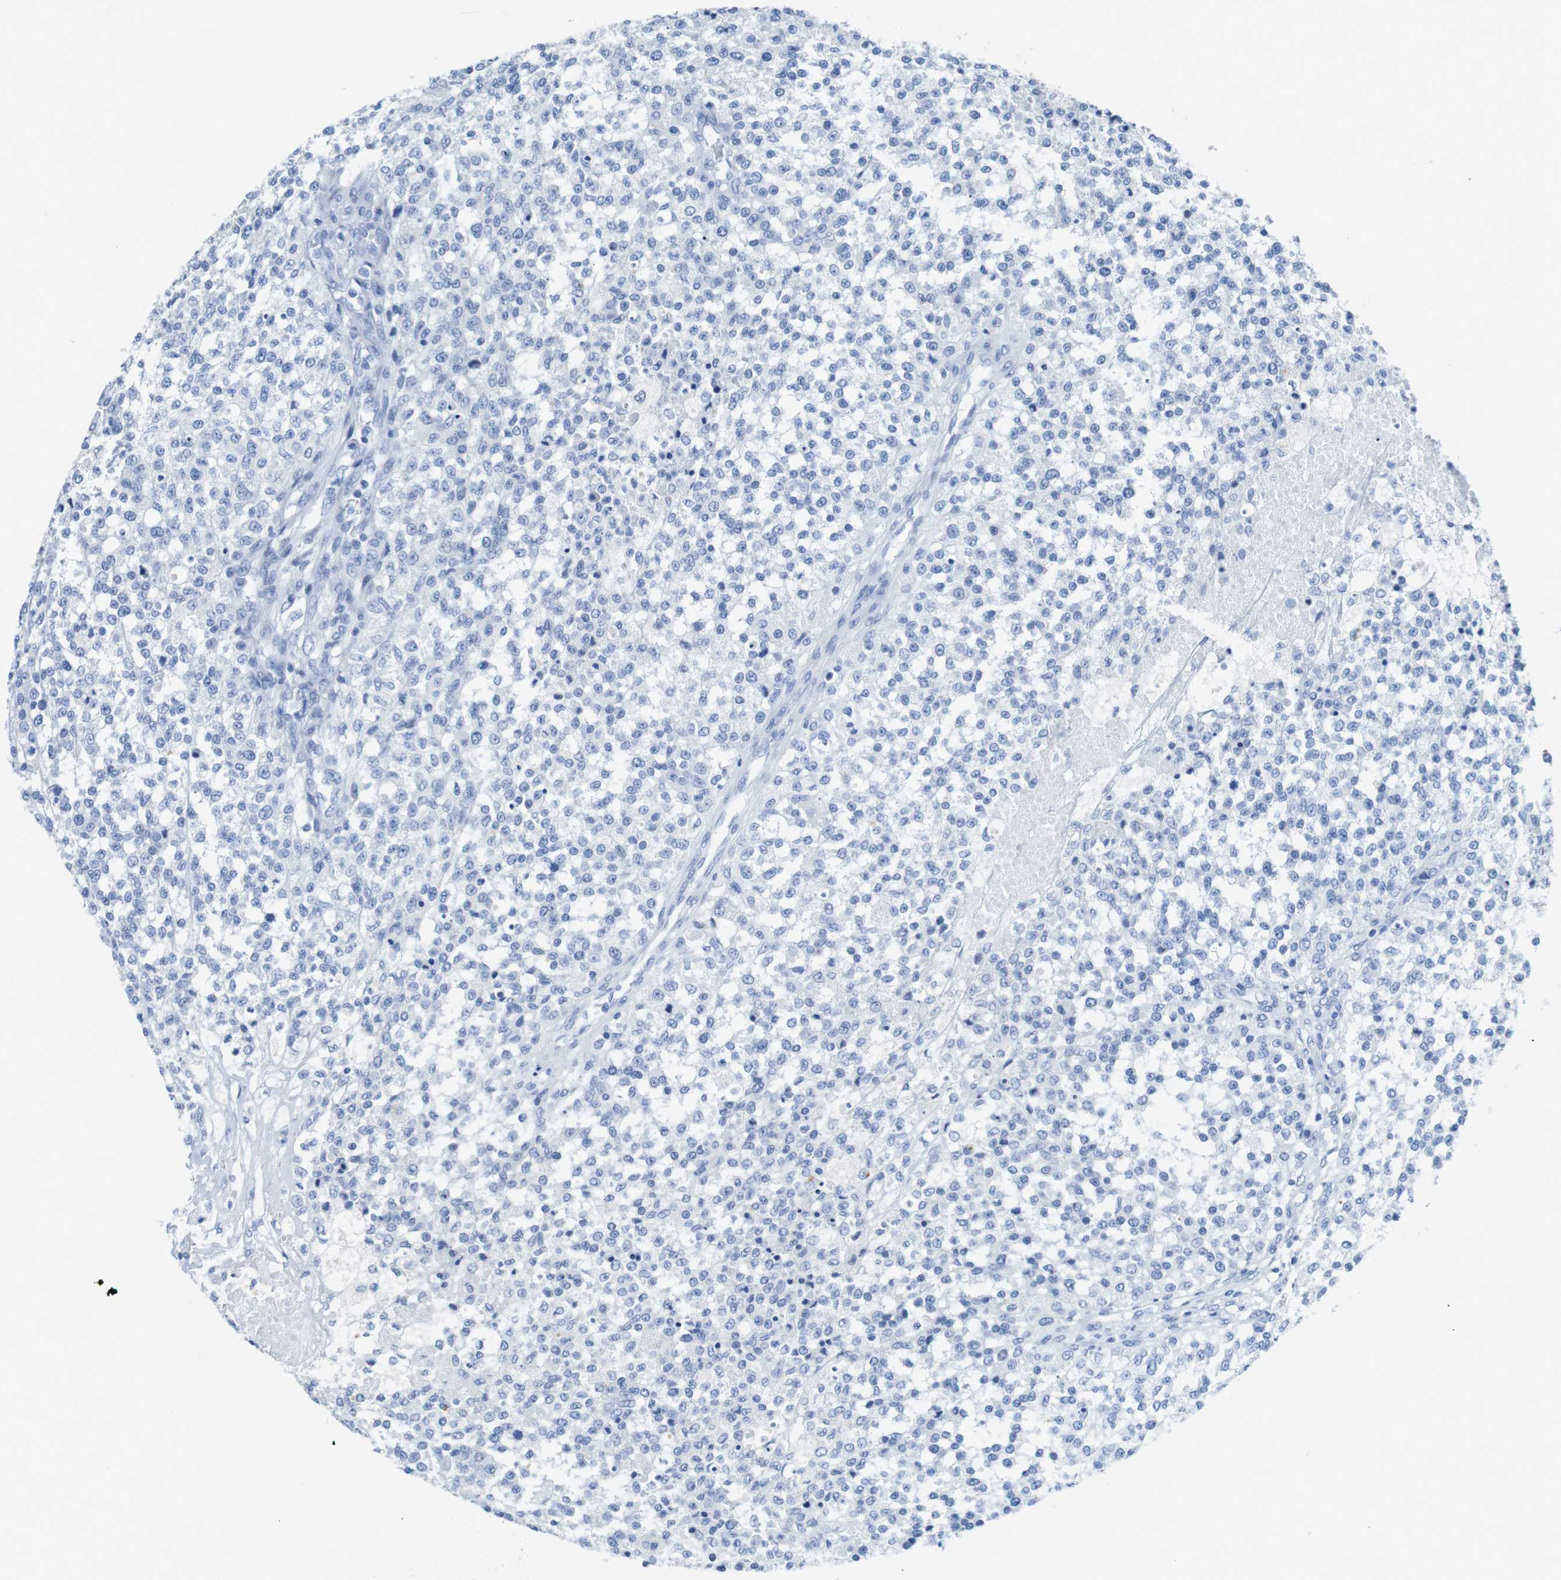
{"staining": {"intensity": "negative", "quantity": "none", "location": "none"}, "tissue": "testis cancer", "cell_type": "Tumor cells", "image_type": "cancer", "snomed": [{"axis": "morphology", "description": "Seminoma, NOS"}, {"axis": "topography", "description": "Testis"}], "caption": "DAB immunohistochemical staining of testis seminoma exhibits no significant expression in tumor cells.", "gene": "OPN1SW", "patient": {"sex": "male", "age": 59}}